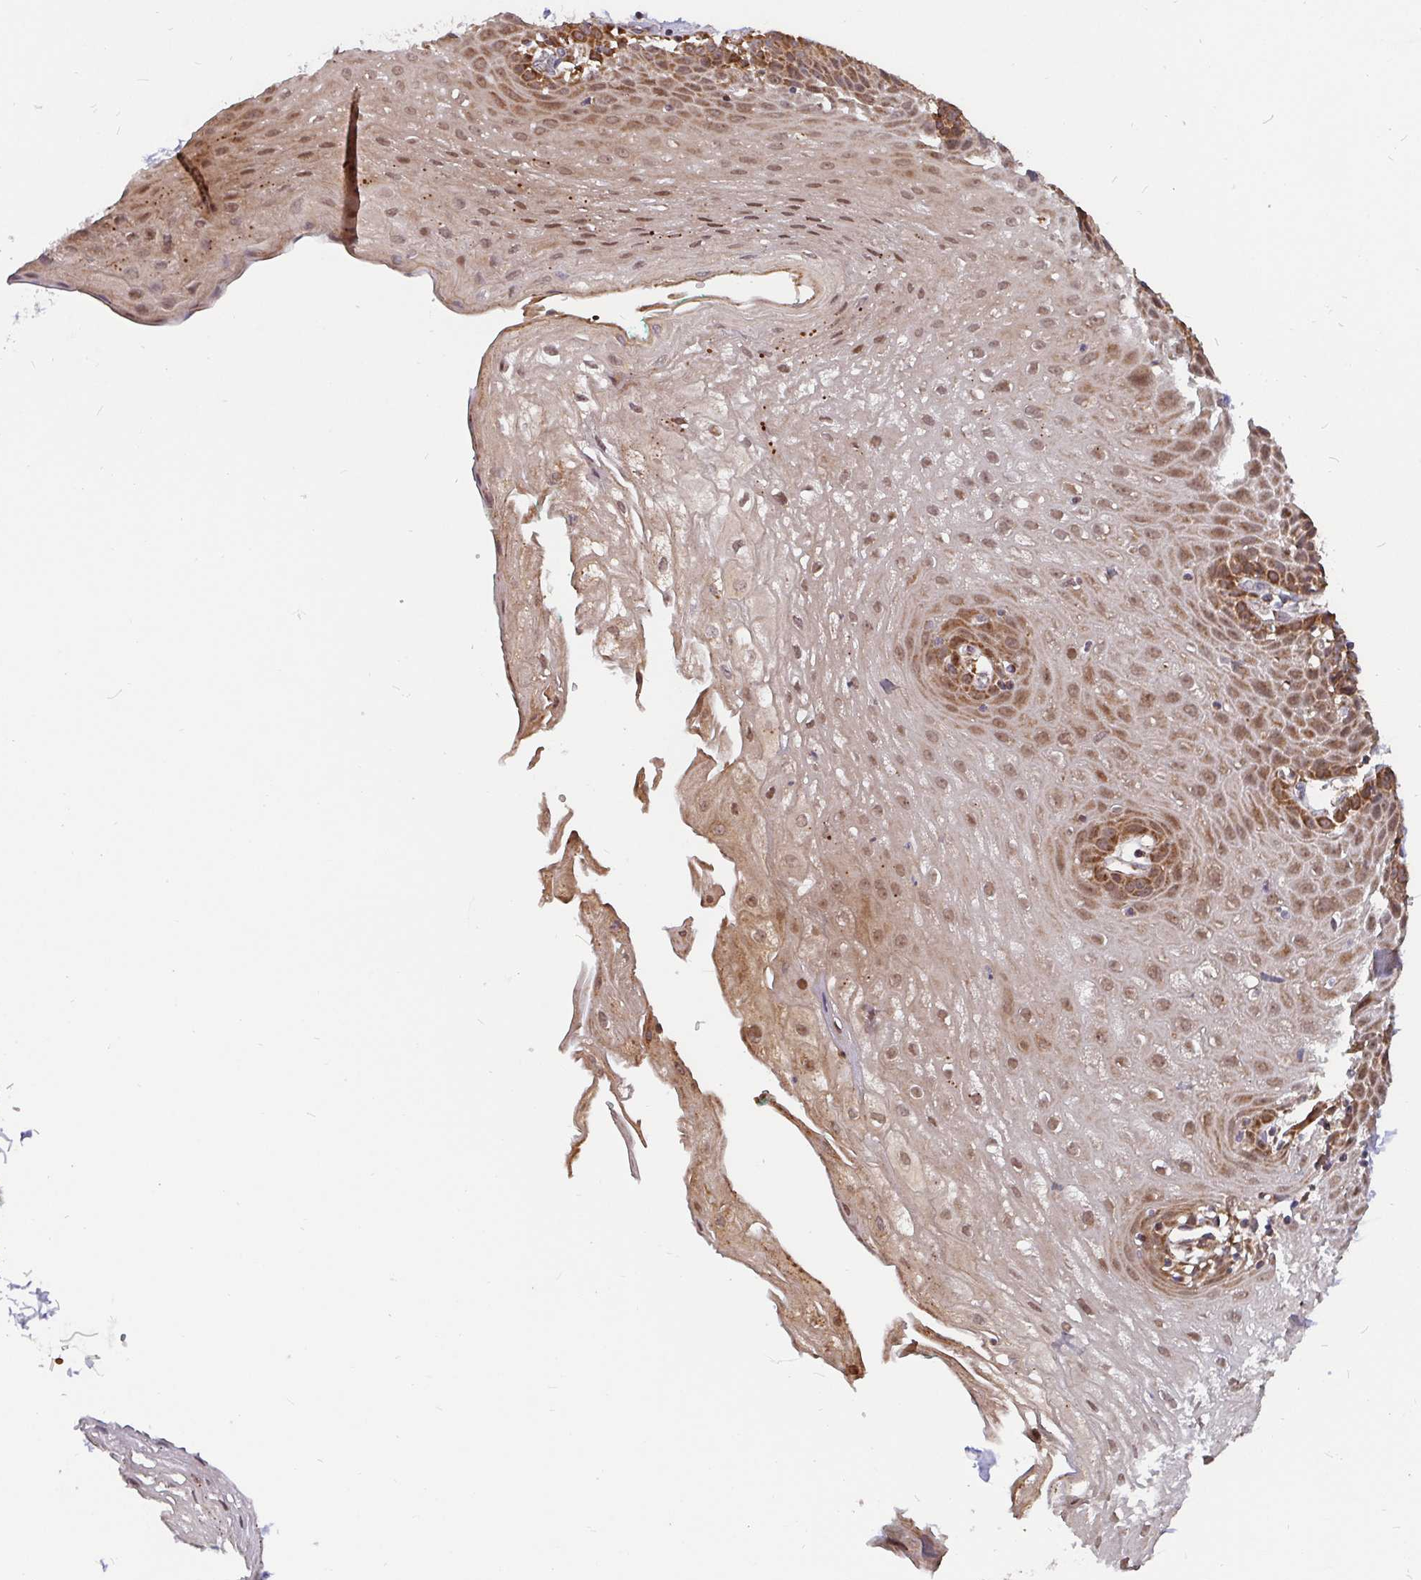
{"staining": {"intensity": "moderate", "quantity": "25%-75%", "location": "cytoplasmic/membranous,nuclear"}, "tissue": "esophagus", "cell_type": "Squamous epithelial cells", "image_type": "normal", "snomed": [{"axis": "morphology", "description": "Normal tissue, NOS"}, {"axis": "topography", "description": "Esophagus"}], "caption": "High-magnification brightfield microscopy of normal esophagus stained with DAB (brown) and counterstained with hematoxylin (blue). squamous epithelial cells exhibit moderate cytoplasmic/membranous,nuclear expression is seen in about25%-75% of cells.", "gene": "PDF", "patient": {"sex": "female", "age": 81}}